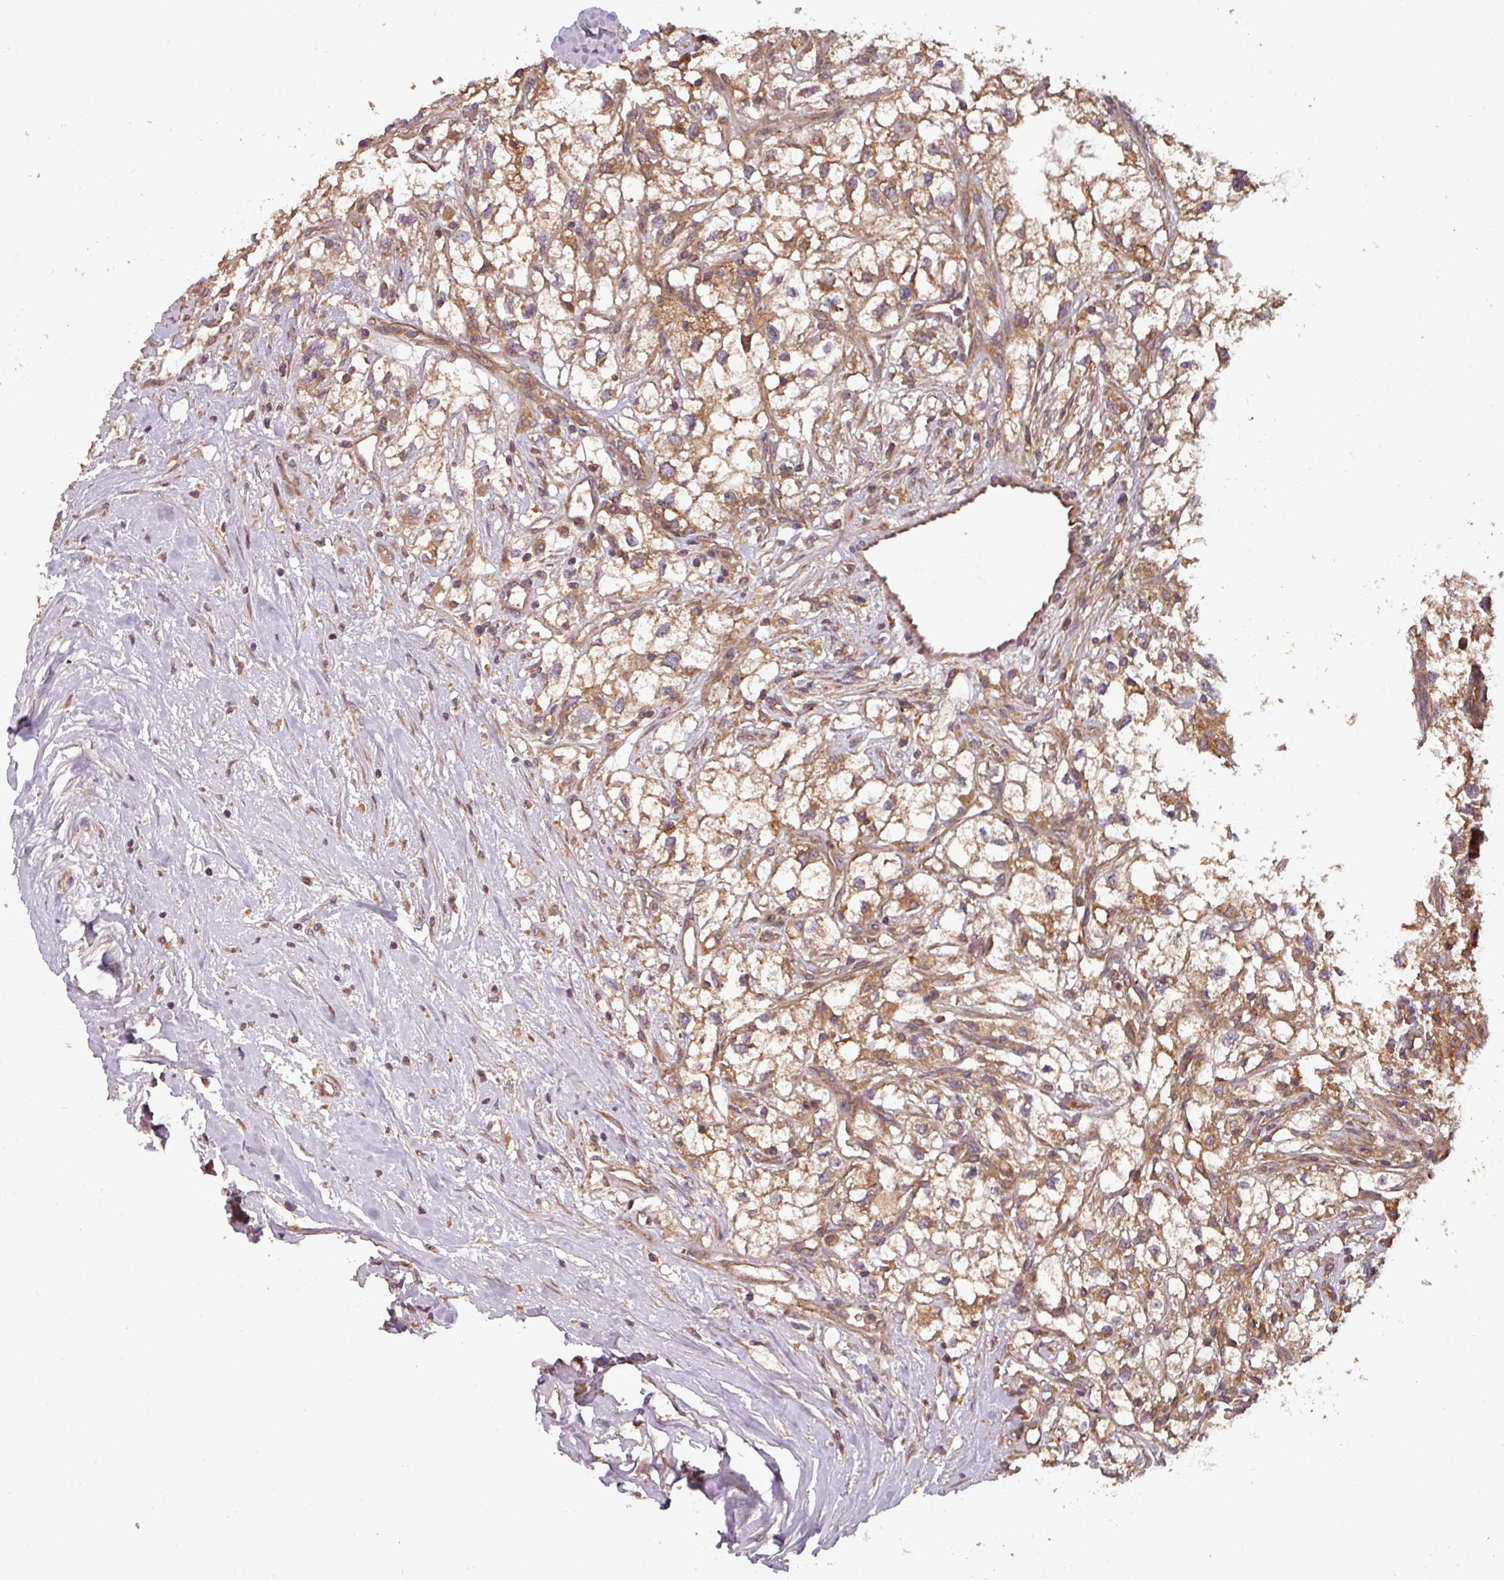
{"staining": {"intensity": "moderate", "quantity": ">75%", "location": "cytoplasmic/membranous"}, "tissue": "renal cancer", "cell_type": "Tumor cells", "image_type": "cancer", "snomed": [{"axis": "morphology", "description": "Adenocarcinoma, NOS"}, {"axis": "topography", "description": "Kidney"}], "caption": "Renal cancer was stained to show a protein in brown. There is medium levels of moderate cytoplasmic/membranous staining in about >75% of tumor cells. The staining is performed using DAB brown chromogen to label protein expression. The nuclei are counter-stained blue using hematoxylin.", "gene": "GSKIP", "patient": {"sex": "male", "age": 59}}